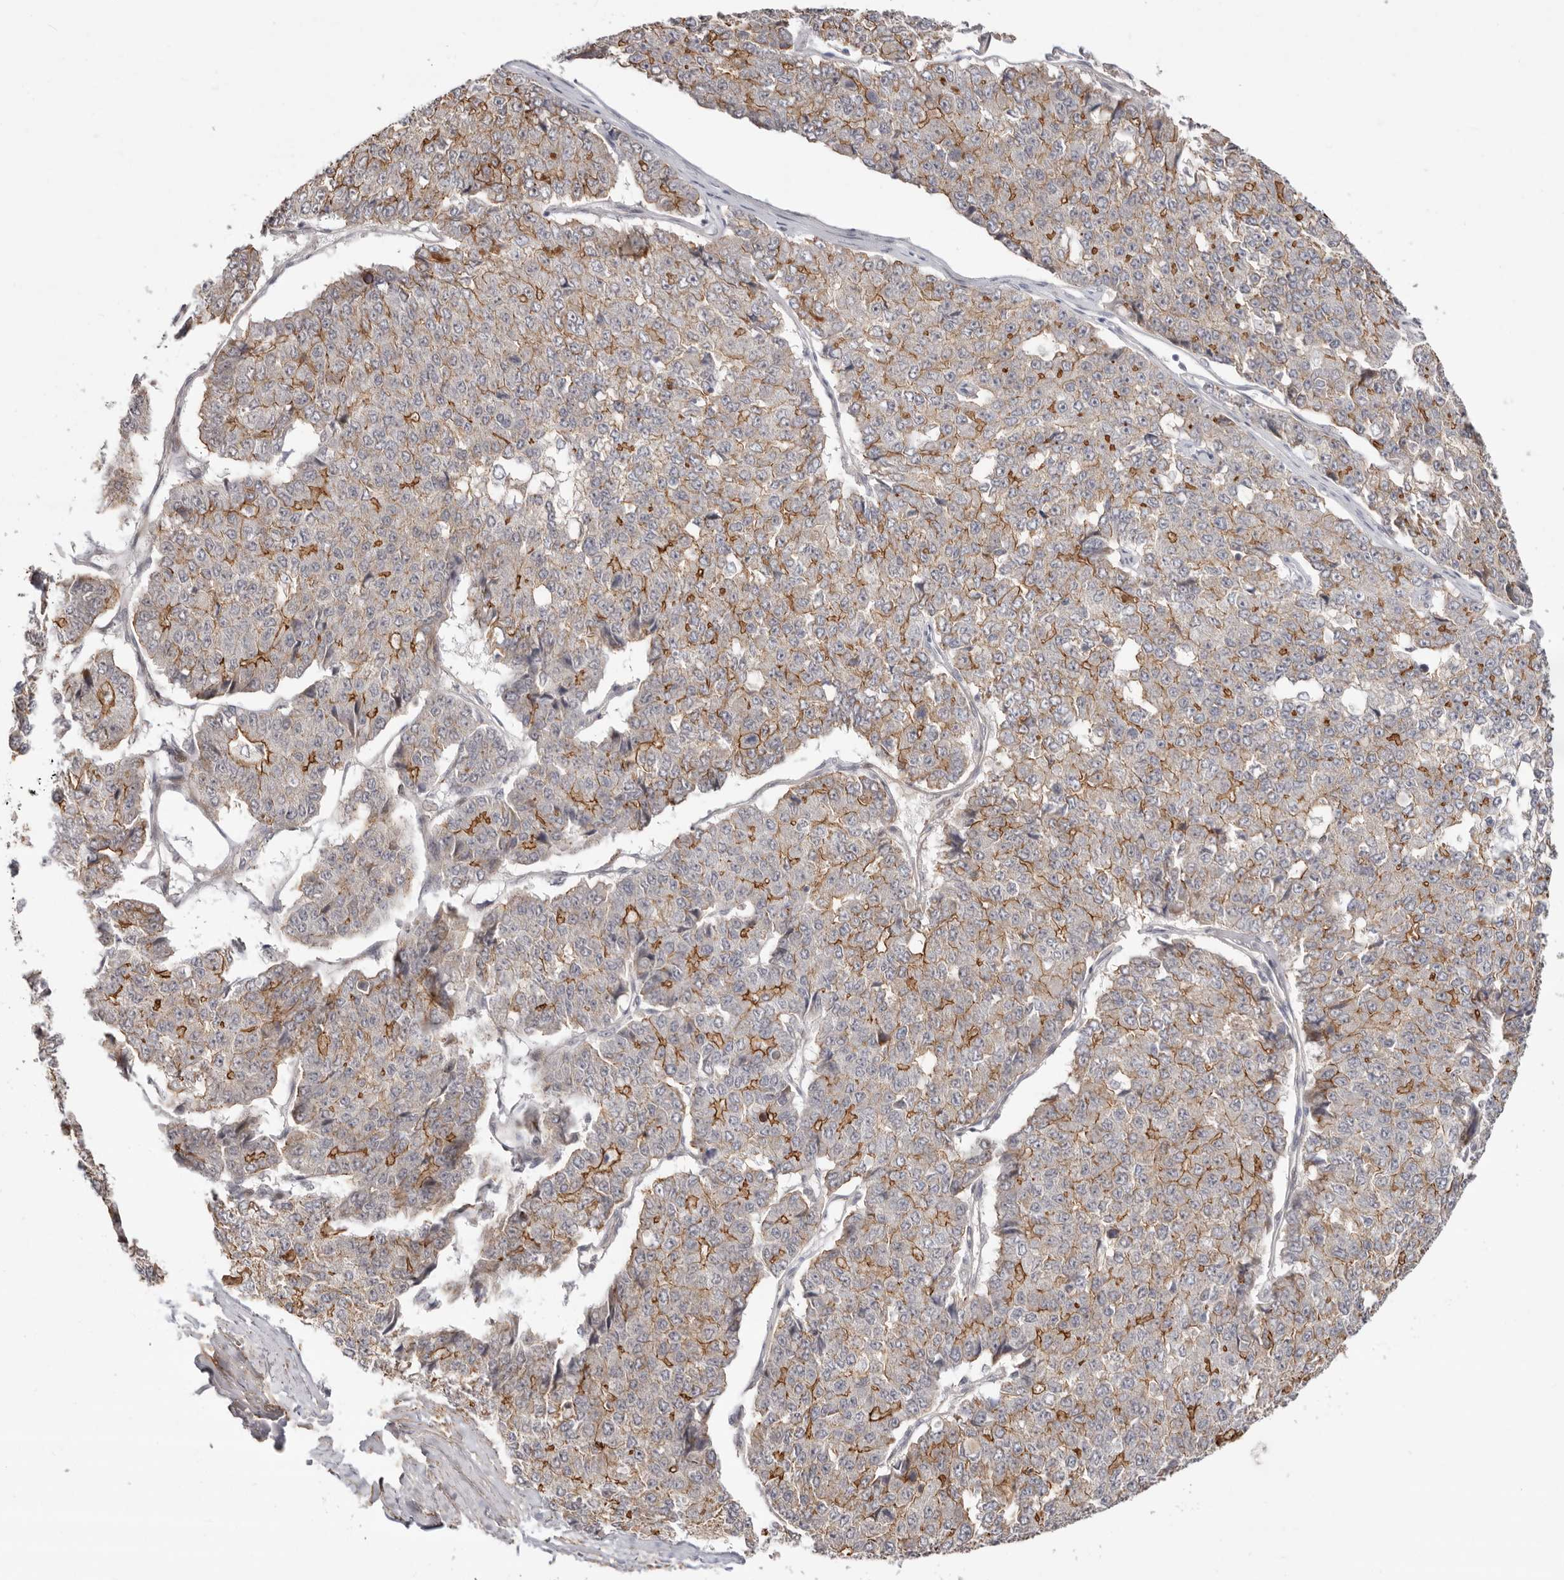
{"staining": {"intensity": "moderate", "quantity": "25%-75%", "location": "cytoplasmic/membranous"}, "tissue": "pancreatic cancer", "cell_type": "Tumor cells", "image_type": "cancer", "snomed": [{"axis": "morphology", "description": "Adenocarcinoma, NOS"}, {"axis": "topography", "description": "Pancreas"}], "caption": "High-magnification brightfield microscopy of pancreatic cancer stained with DAB (brown) and counterstained with hematoxylin (blue). tumor cells exhibit moderate cytoplasmic/membranous expression is present in approximately25%-75% of cells. The protein of interest is shown in brown color, while the nuclei are stained blue.", "gene": "SZT2", "patient": {"sex": "male", "age": 50}}